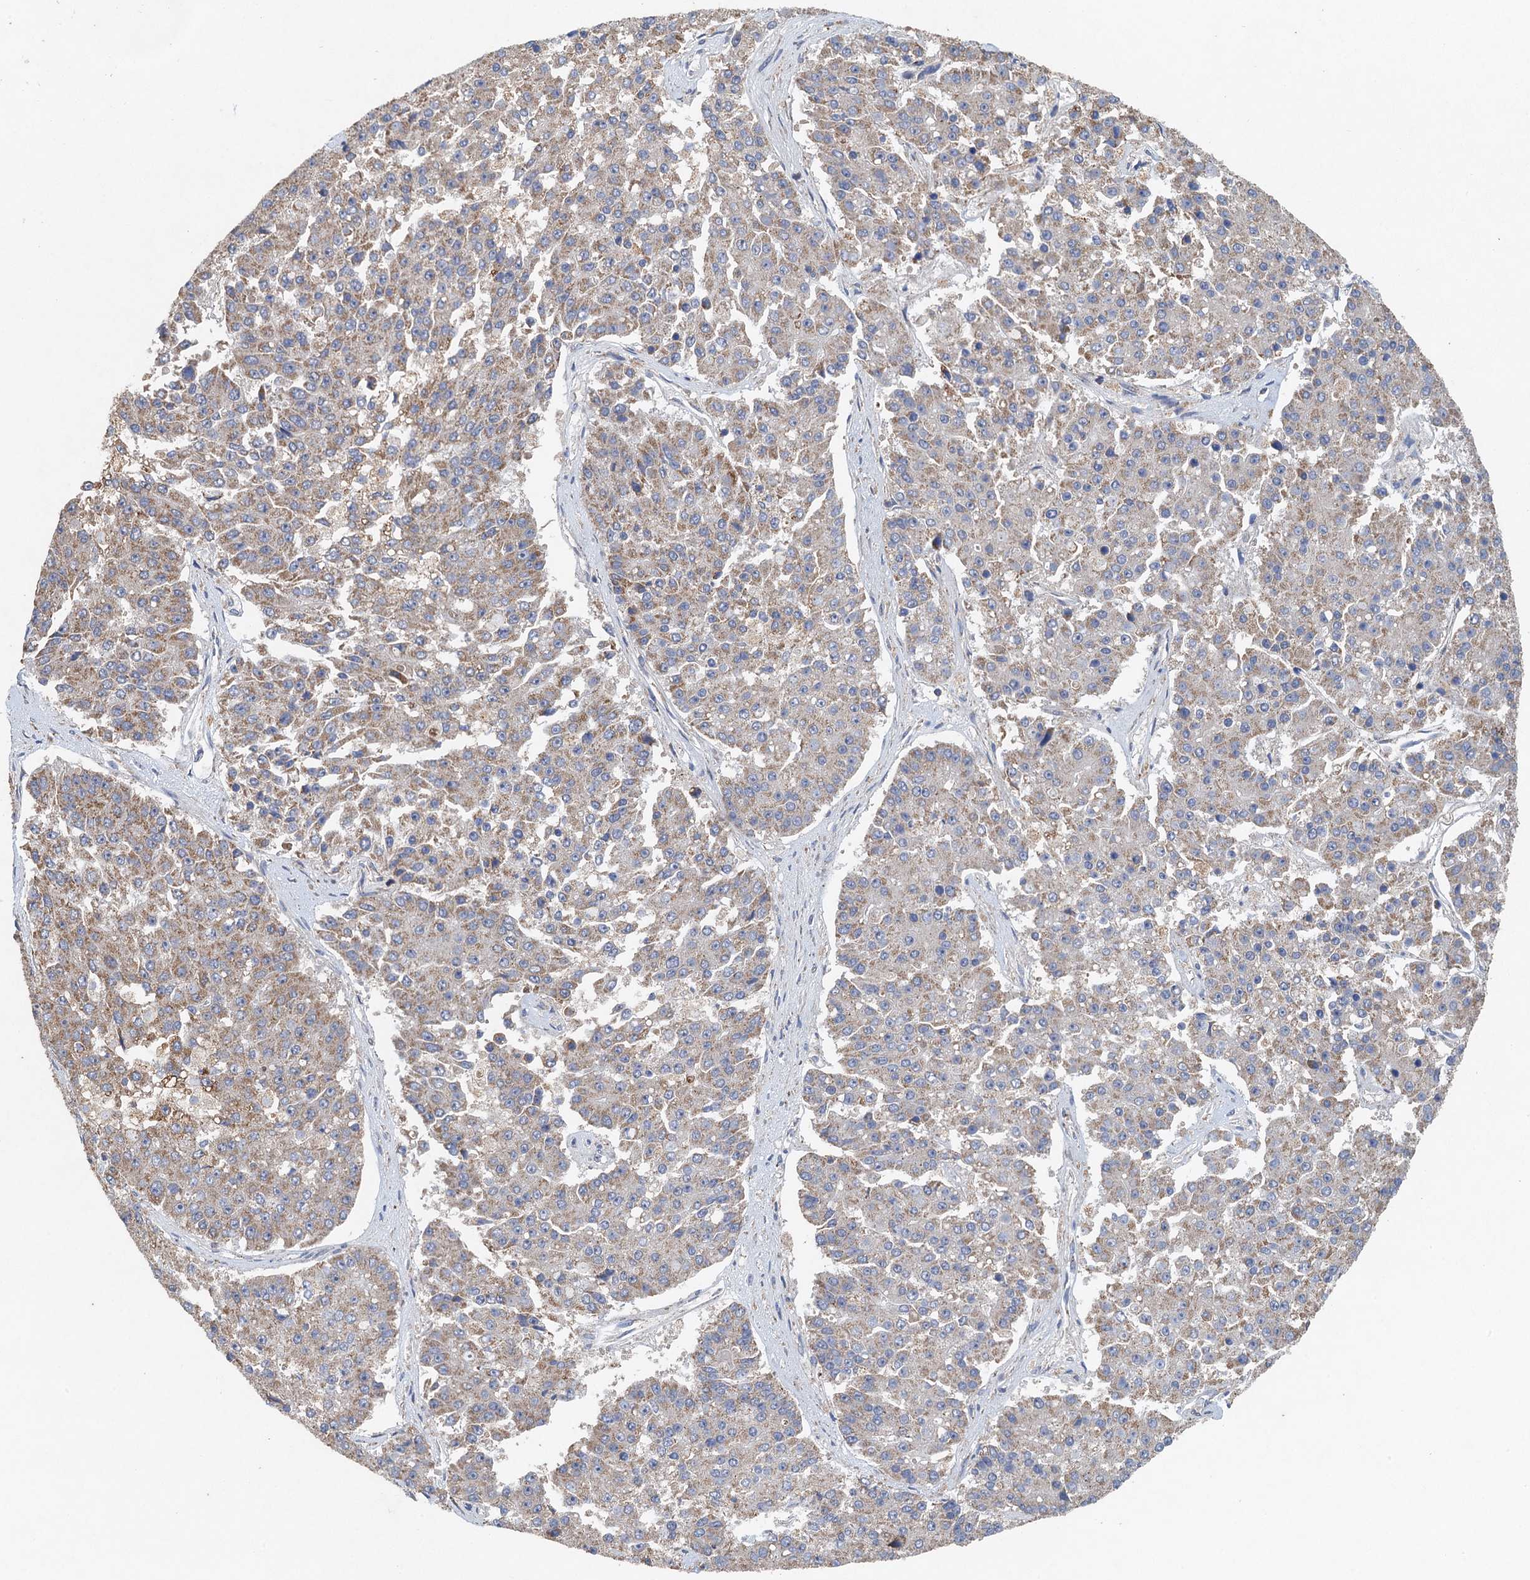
{"staining": {"intensity": "weak", "quantity": "25%-75%", "location": "cytoplasmic/membranous"}, "tissue": "pancreatic cancer", "cell_type": "Tumor cells", "image_type": "cancer", "snomed": [{"axis": "morphology", "description": "Adenocarcinoma, NOS"}, {"axis": "topography", "description": "Pancreas"}], "caption": "Immunohistochemistry of pancreatic cancer reveals low levels of weak cytoplasmic/membranous staining in about 25%-75% of tumor cells. Nuclei are stained in blue.", "gene": "BCS1L", "patient": {"sex": "male", "age": 50}}